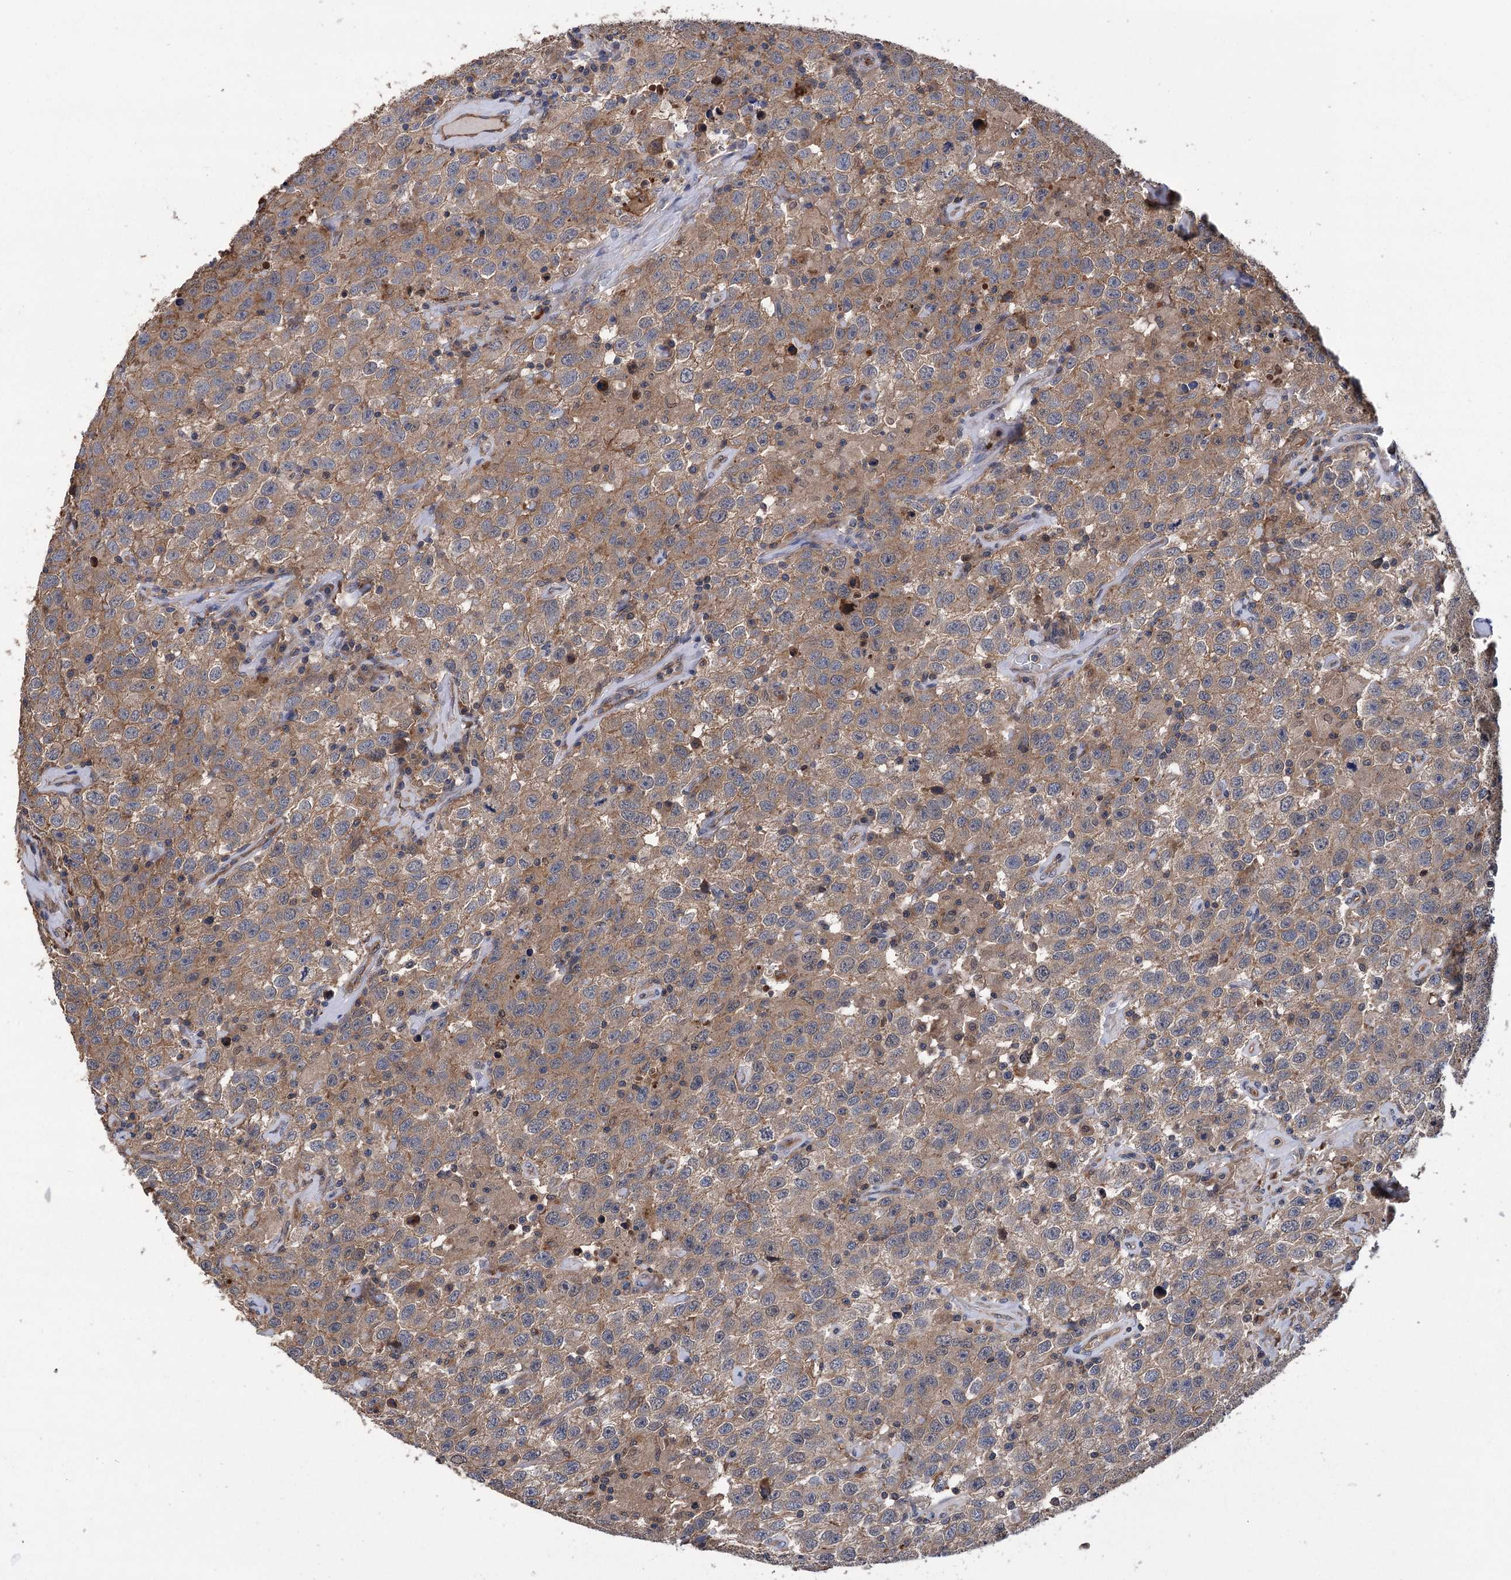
{"staining": {"intensity": "moderate", "quantity": ">75%", "location": "cytoplasmic/membranous"}, "tissue": "testis cancer", "cell_type": "Tumor cells", "image_type": "cancer", "snomed": [{"axis": "morphology", "description": "Seminoma, NOS"}, {"axis": "topography", "description": "Testis"}], "caption": "Immunohistochemistry (IHC) staining of seminoma (testis), which exhibits medium levels of moderate cytoplasmic/membranous staining in approximately >75% of tumor cells indicating moderate cytoplasmic/membranous protein positivity. The staining was performed using DAB (brown) for protein detection and nuclei were counterstained in hematoxylin (blue).", "gene": "DPP3", "patient": {"sex": "male", "age": 41}}